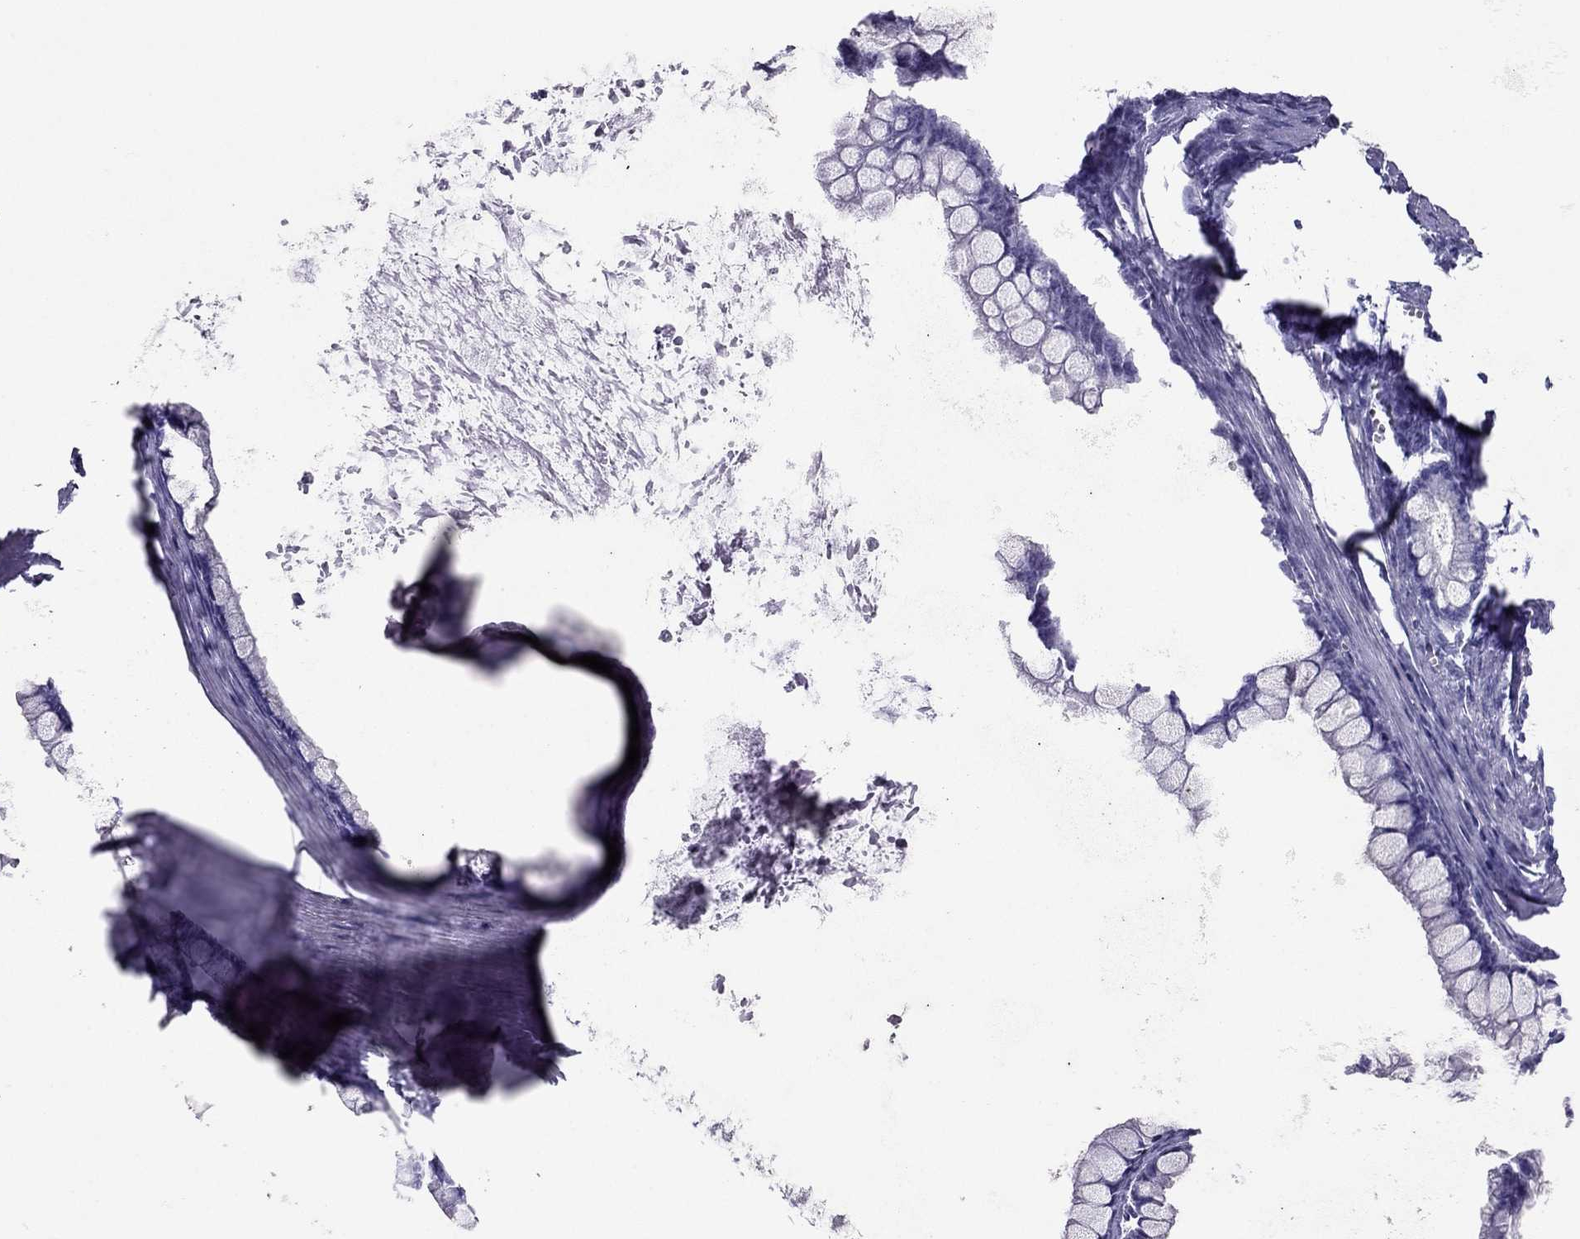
{"staining": {"intensity": "negative", "quantity": "none", "location": "none"}, "tissue": "ovarian cancer", "cell_type": "Tumor cells", "image_type": "cancer", "snomed": [{"axis": "morphology", "description": "Cystadenocarcinoma, mucinous, NOS"}, {"axis": "topography", "description": "Ovary"}], "caption": "A high-resolution histopathology image shows IHC staining of ovarian cancer (mucinous cystadenocarcinoma), which demonstrates no significant expression in tumor cells. (DAB immunohistochemistry (IHC) with hematoxylin counter stain).", "gene": "PDE6A", "patient": {"sex": "female", "age": 67}}